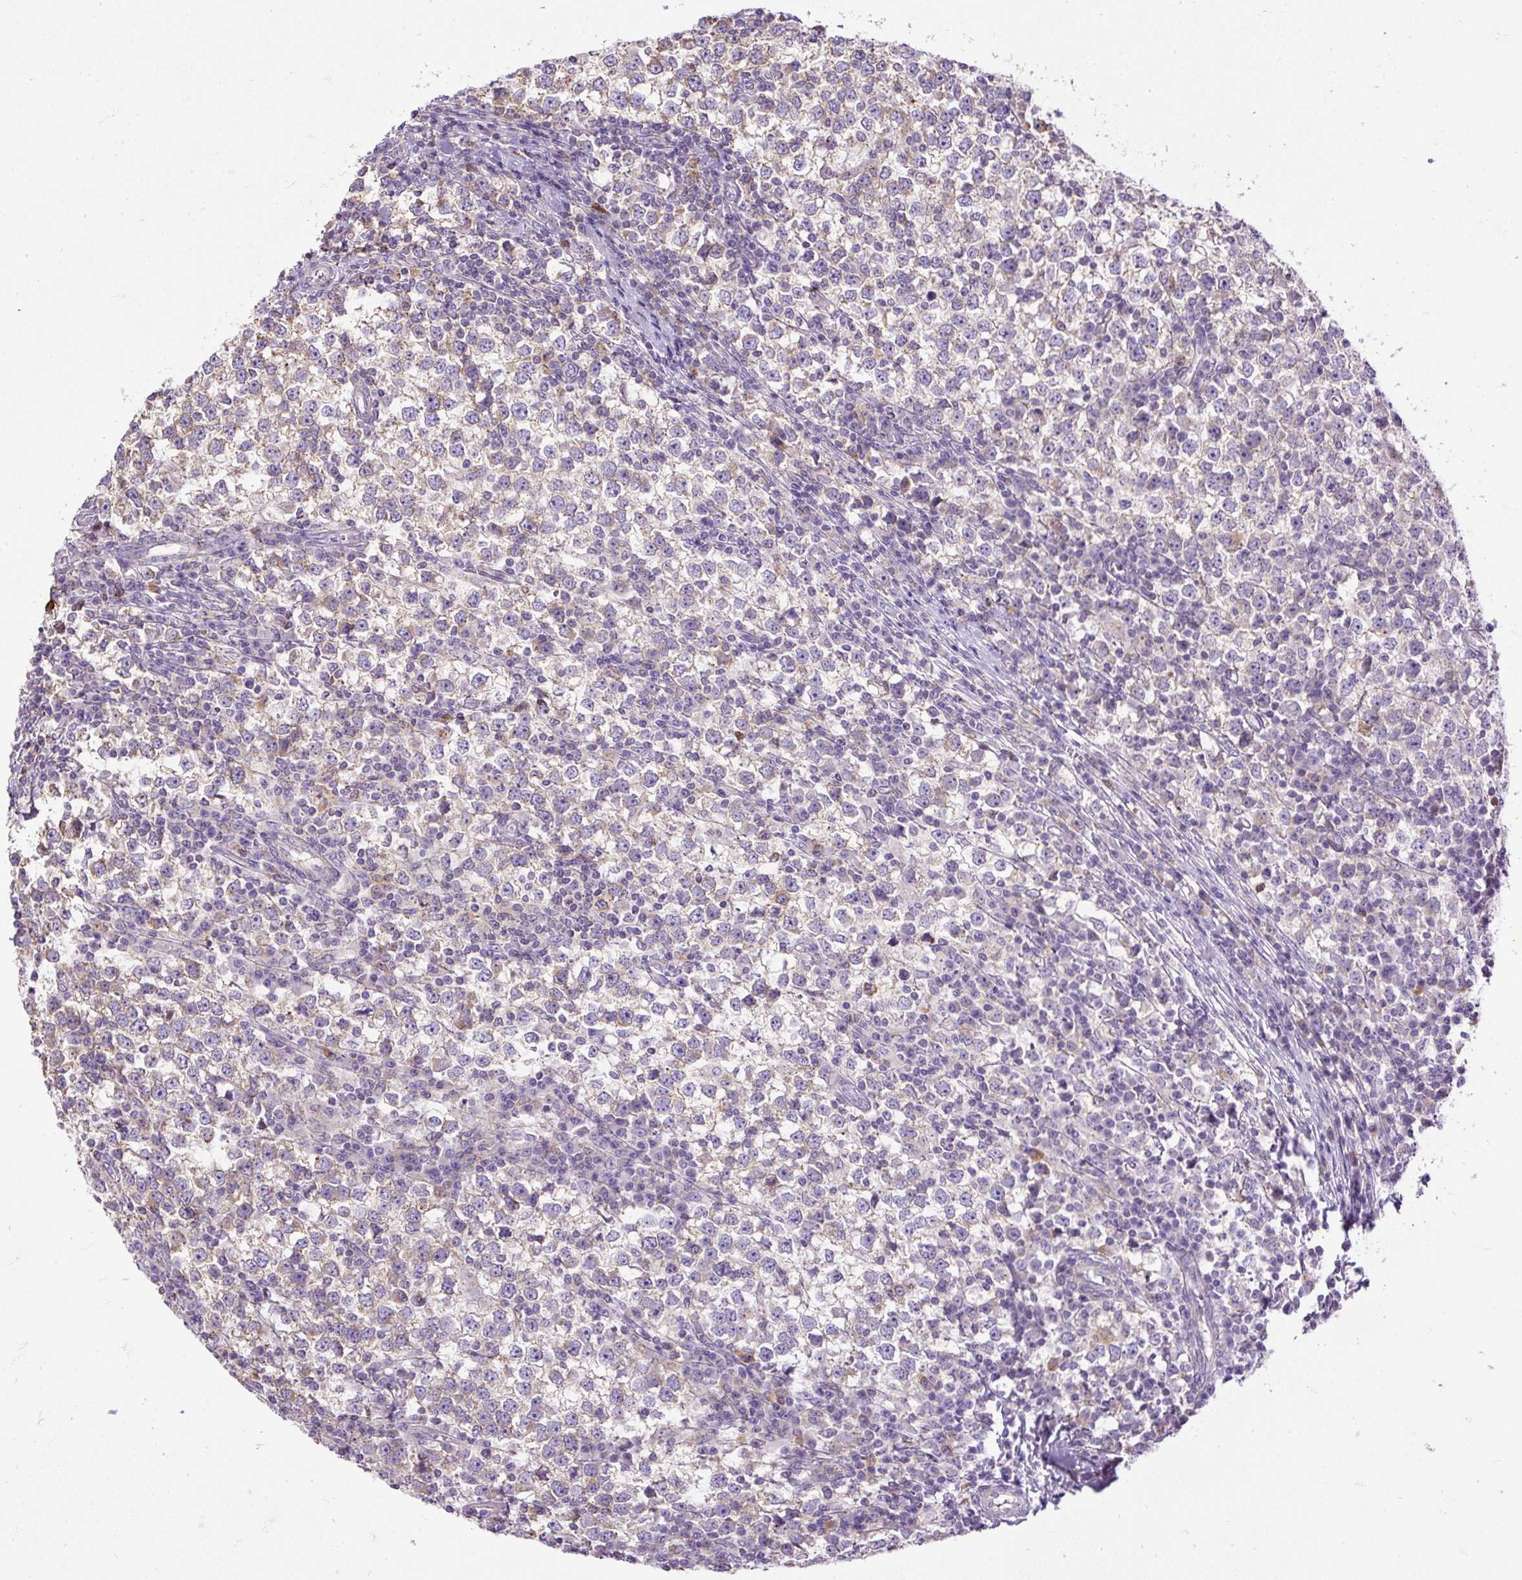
{"staining": {"intensity": "negative", "quantity": "none", "location": "none"}, "tissue": "testis cancer", "cell_type": "Tumor cells", "image_type": "cancer", "snomed": [{"axis": "morphology", "description": "Seminoma, NOS"}, {"axis": "topography", "description": "Testis"}], "caption": "Histopathology image shows no significant protein staining in tumor cells of testis cancer (seminoma).", "gene": "CFAP47", "patient": {"sex": "male", "age": 65}}